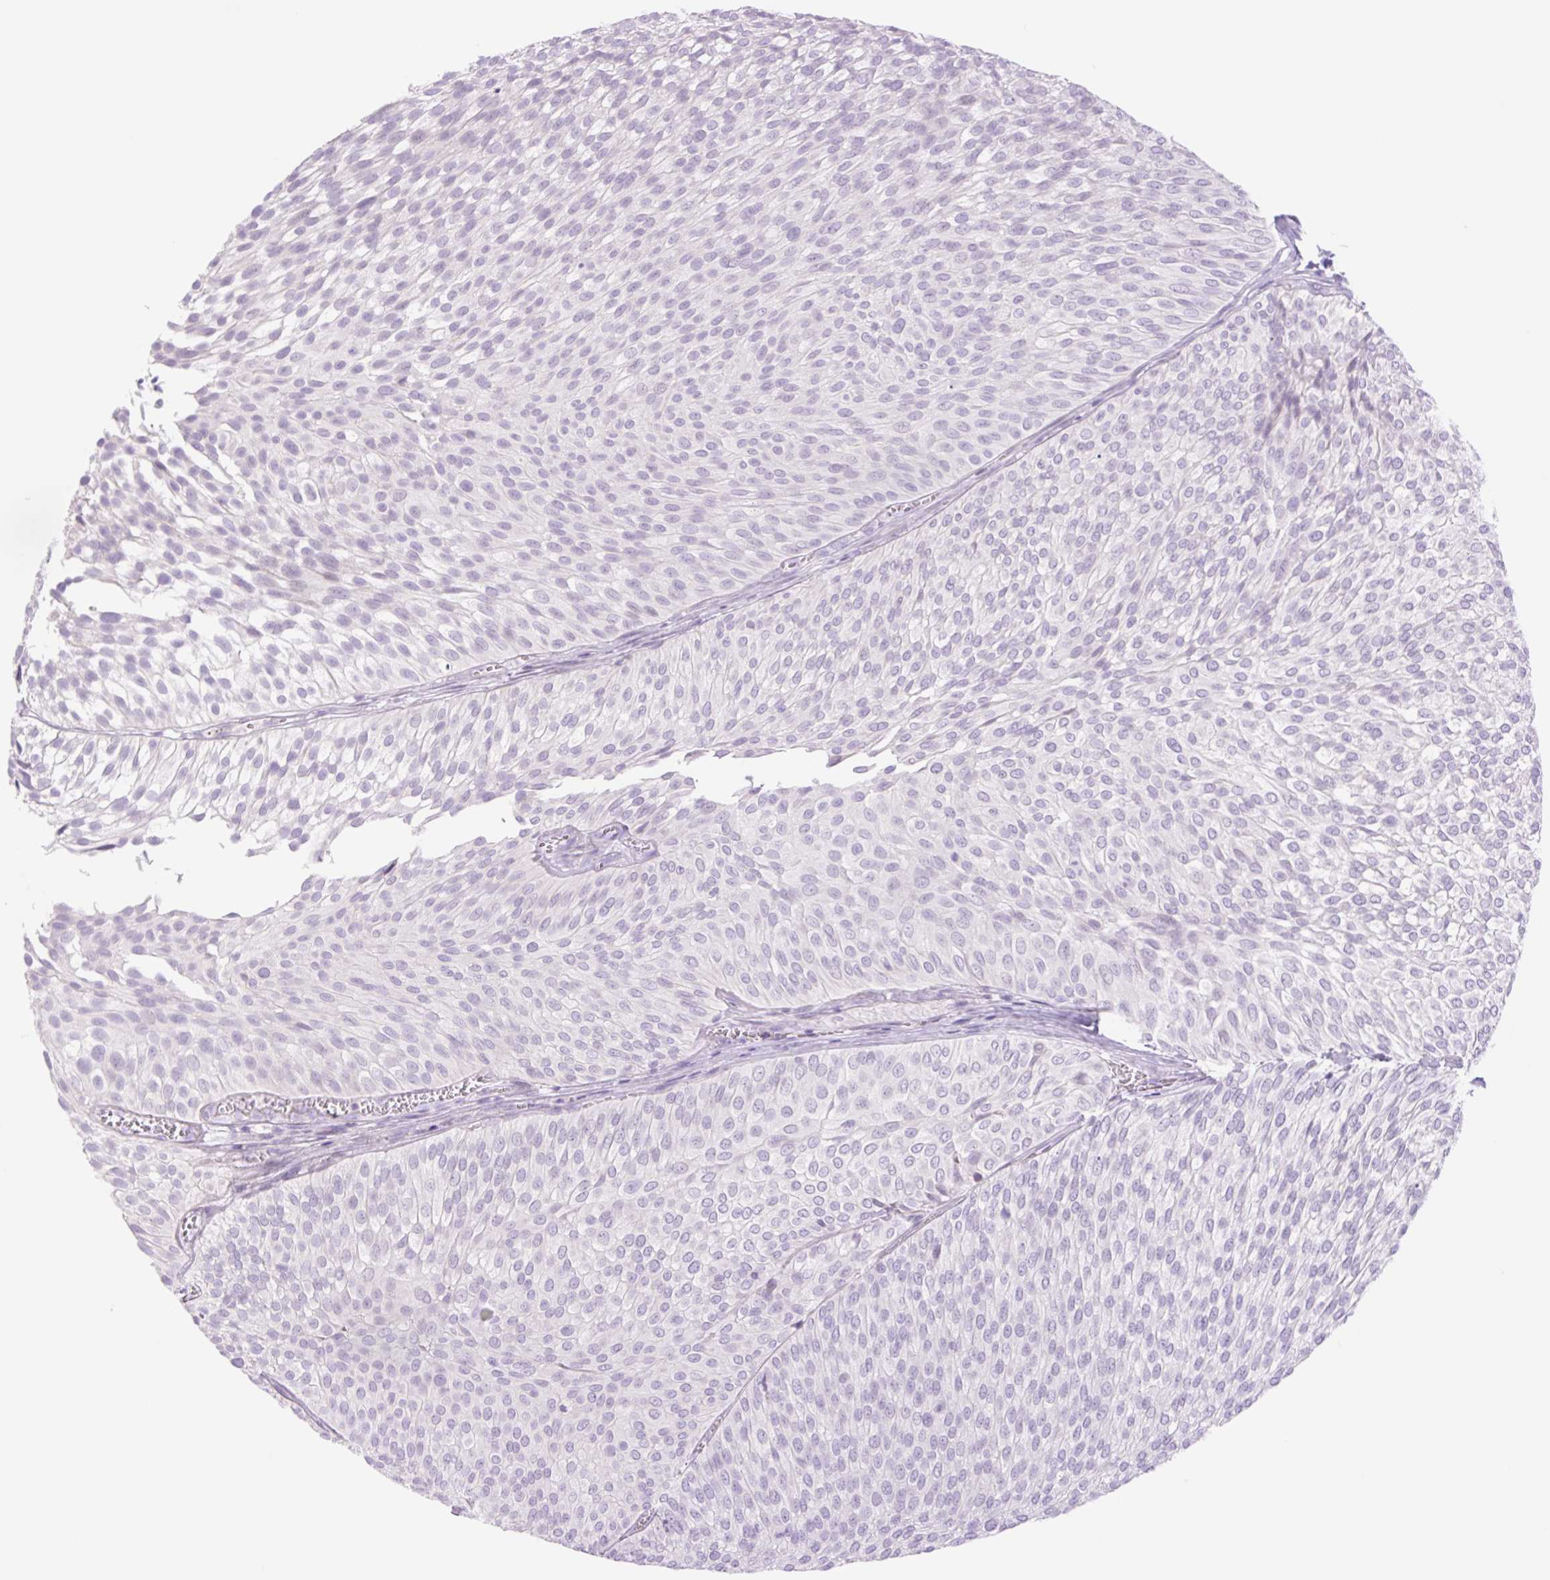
{"staining": {"intensity": "negative", "quantity": "none", "location": "none"}, "tissue": "urothelial cancer", "cell_type": "Tumor cells", "image_type": "cancer", "snomed": [{"axis": "morphology", "description": "Urothelial carcinoma, Low grade"}, {"axis": "topography", "description": "Urinary bladder"}], "caption": "This is a photomicrograph of immunohistochemistry staining of low-grade urothelial carcinoma, which shows no staining in tumor cells.", "gene": "TBX15", "patient": {"sex": "male", "age": 91}}